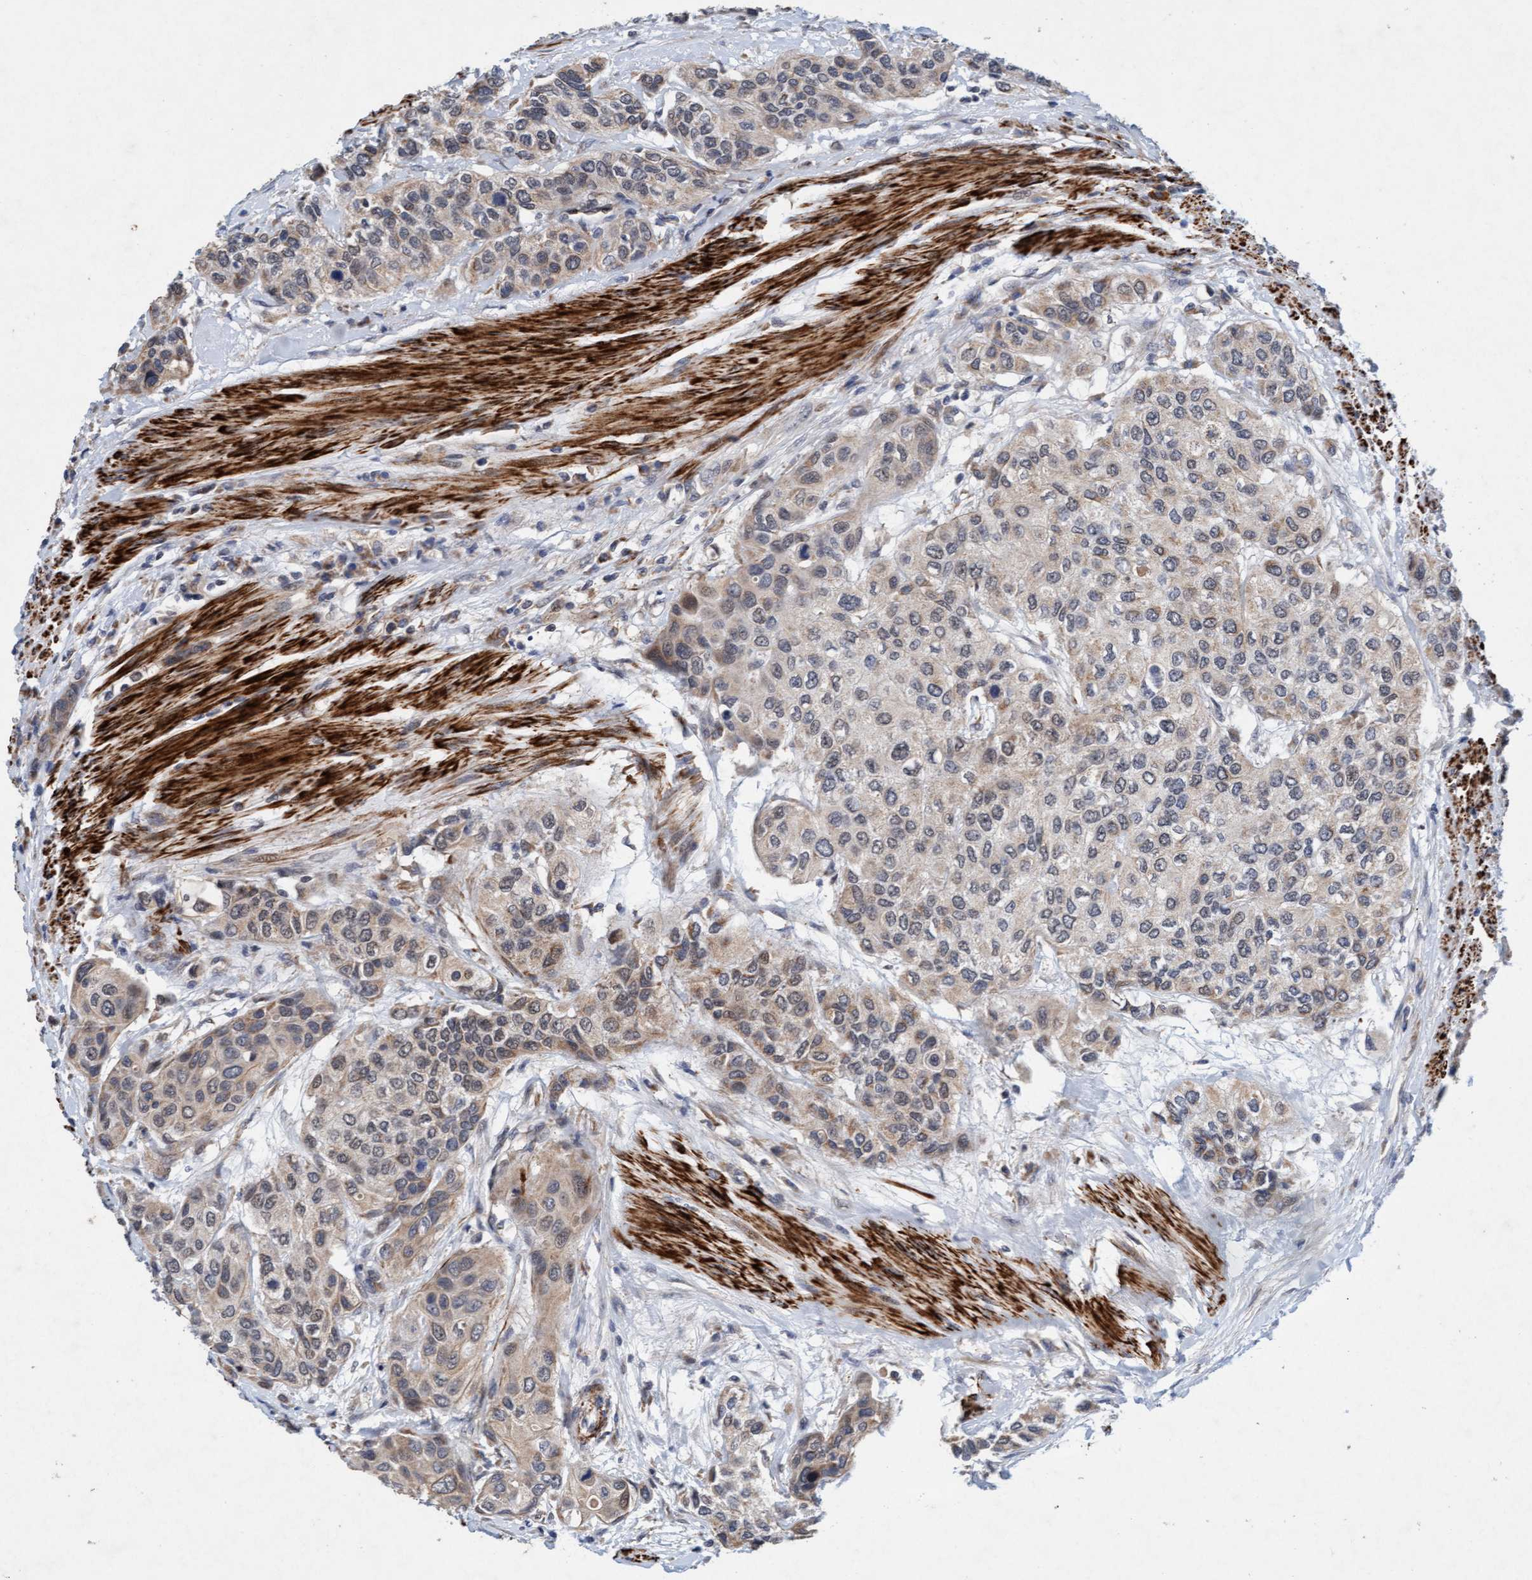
{"staining": {"intensity": "weak", "quantity": "<25%", "location": "cytoplasmic/membranous"}, "tissue": "urothelial cancer", "cell_type": "Tumor cells", "image_type": "cancer", "snomed": [{"axis": "morphology", "description": "Urothelial carcinoma, High grade"}, {"axis": "topography", "description": "Urinary bladder"}], "caption": "Histopathology image shows no protein staining in tumor cells of urothelial carcinoma (high-grade) tissue. (IHC, brightfield microscopy, high magnification).", "gene": "TMEM70", "patient": {"sex": "female", "age": 56}}